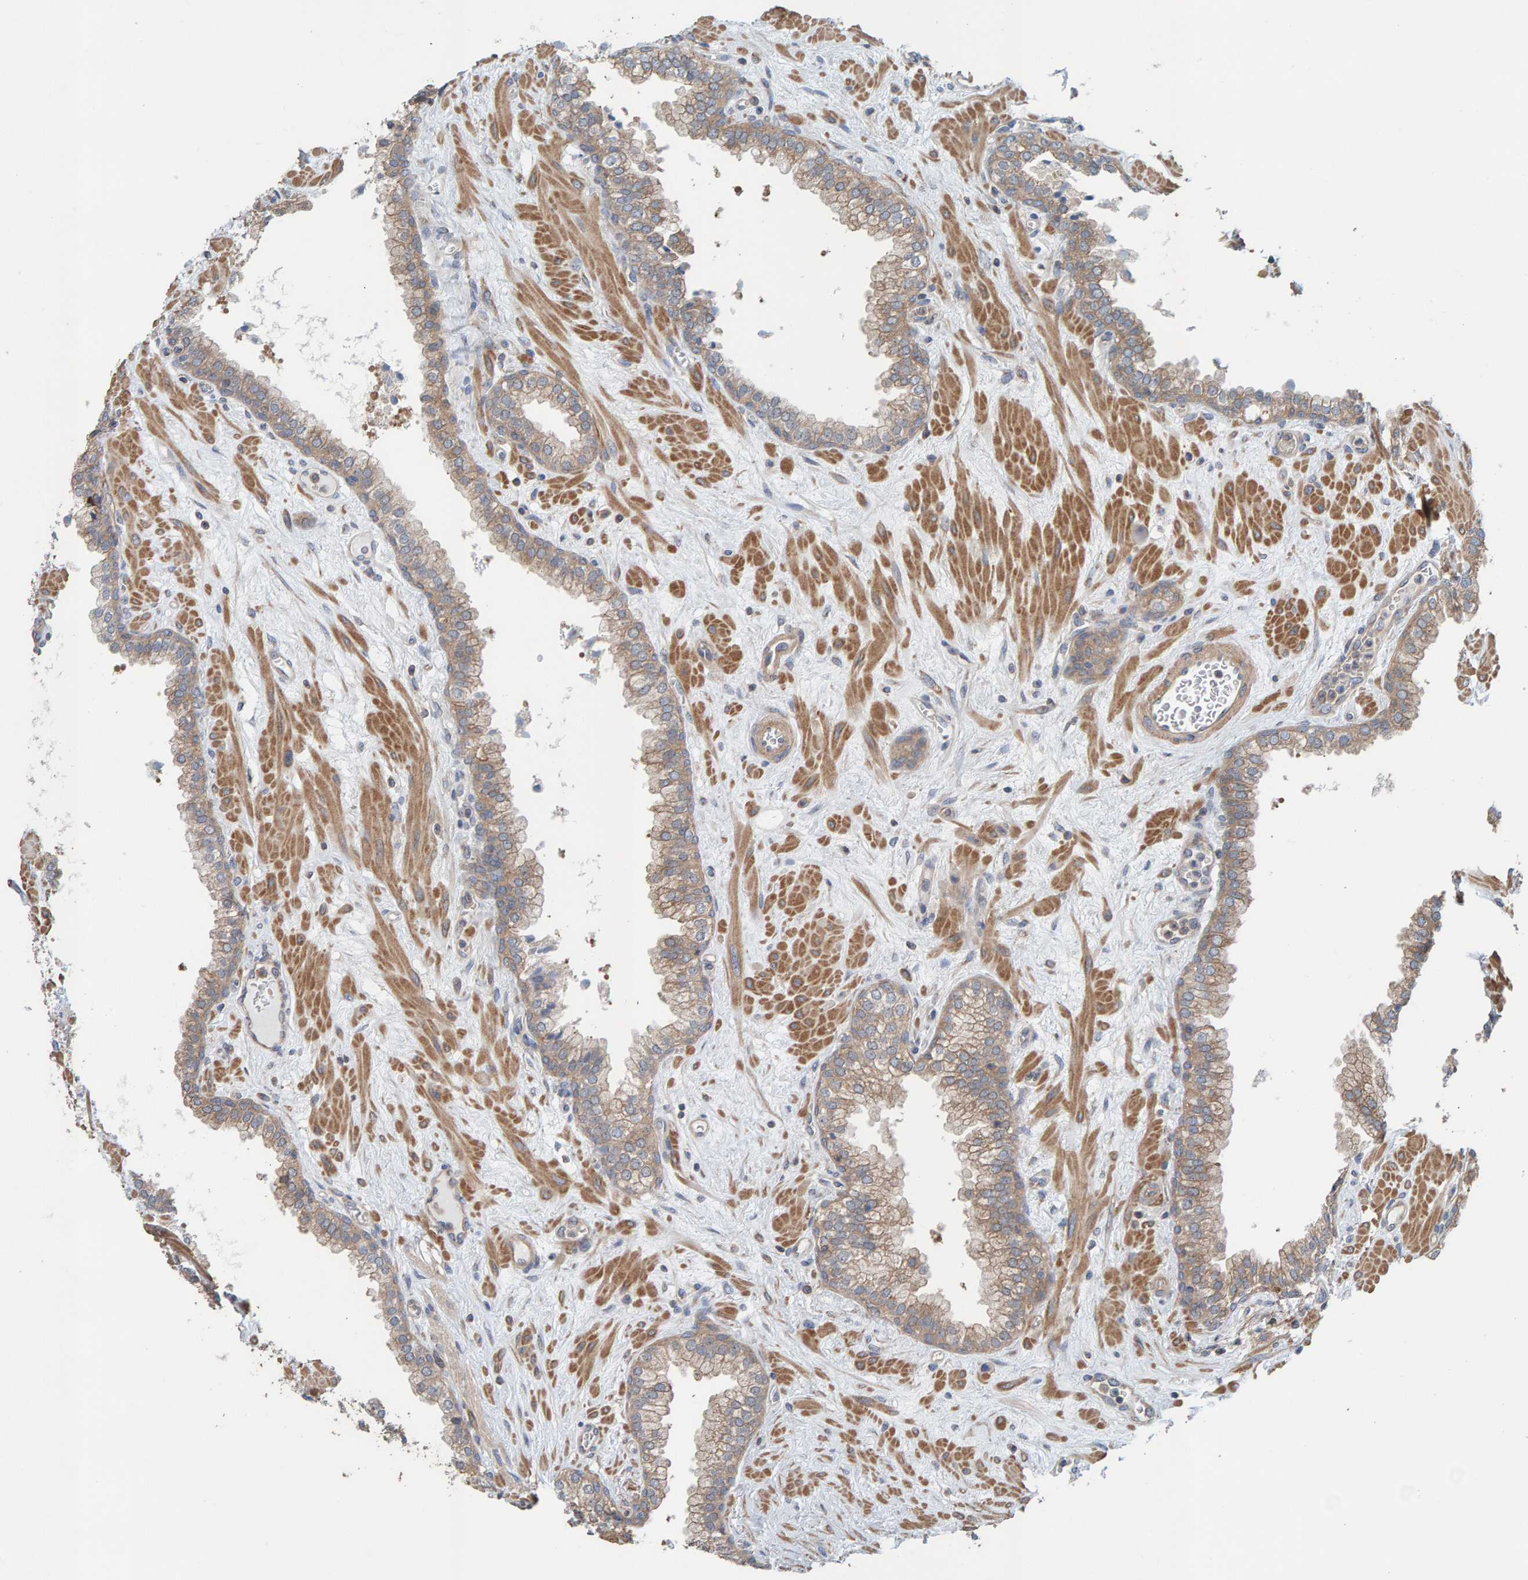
{"staining": {"intensity": "moderate", "quantity": ">75%", "location": "cytoplasmic/membranous"}, "tissue": "prostate", "cell_type": "Glandular cells", "image_type": "normal", "snomed": [{"axis": "morphology", "description": "Normal tissue, NOS"}, {"axis": "morphology", "description": "Urothelial carcinoma, Low grade"}, {"axis": "topography", "description": "Urinary bladder"}, {"axis": "topography", "description": "Prostate"}], "caption": "A micrograph of human prostate stained for a protein exhibits moderate cytoplasmic/membranous brown staining in glandular cells. (DAB (3,3'-diaminobenzidine) = brown stain, brightfield microscopy at high magnification).", "gene": "UBAP1", "patient": {"sex": "male", "age": 60}}